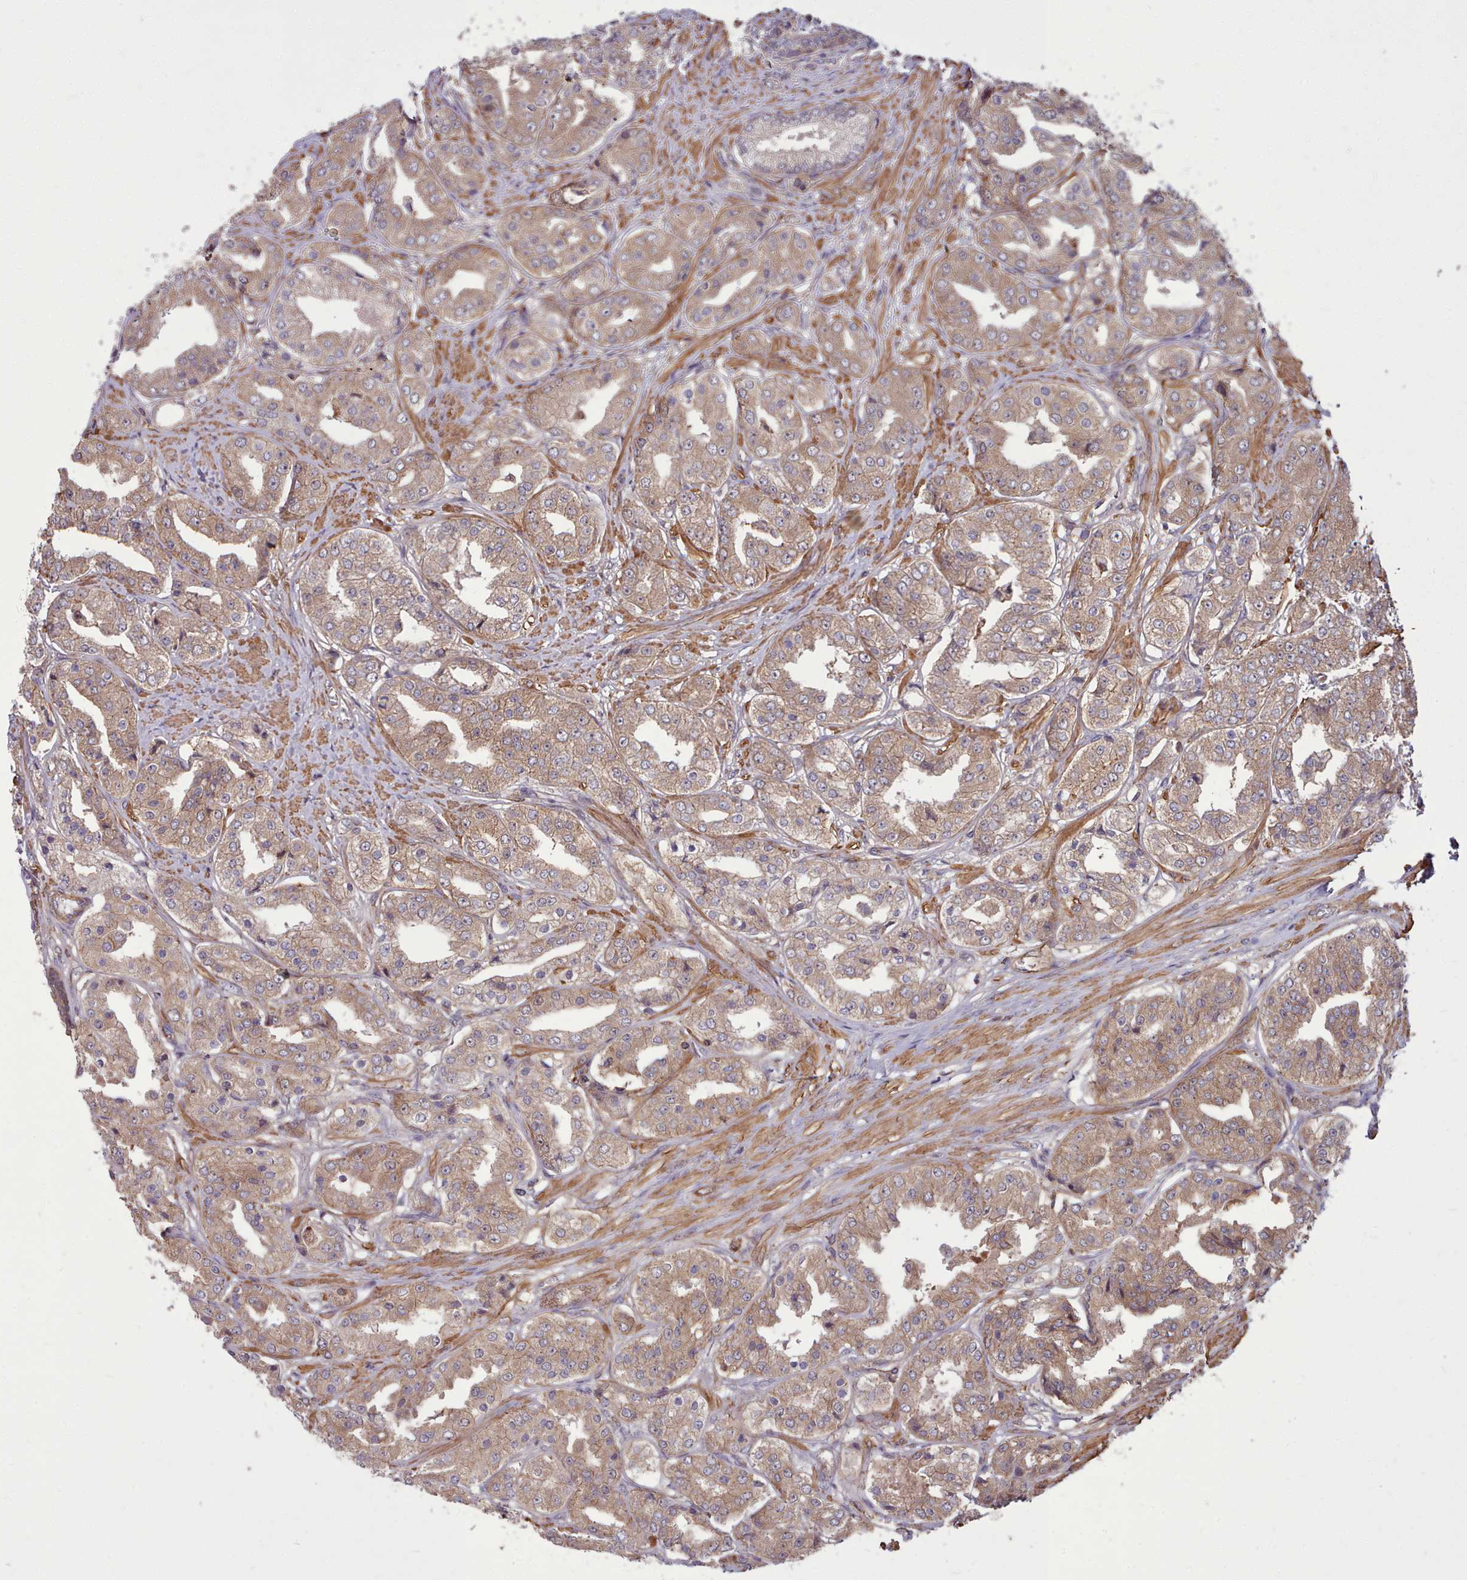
{"staining": {"intensity": "moderate", "quantity": ">75%", "location": "cytoplasmic/membranous"}, "tissue": "prostate cancer", "cell_type": "Tumor cells", "image_type": "cancer", "snomed": [{"axis": "morphology", "description": "Adenocarcinoma, High grade"}, {"axis": "topography", "description": "Prostate"}], "caption": "Protein analysis of prostate cancer (high-grade adenocarcinoma) tissue shows moderate cytoplasmic/membranous expression in about >75% of tumor cells.", "gene": "STUB1", "patient": {"sex": "male", "age": 63}}